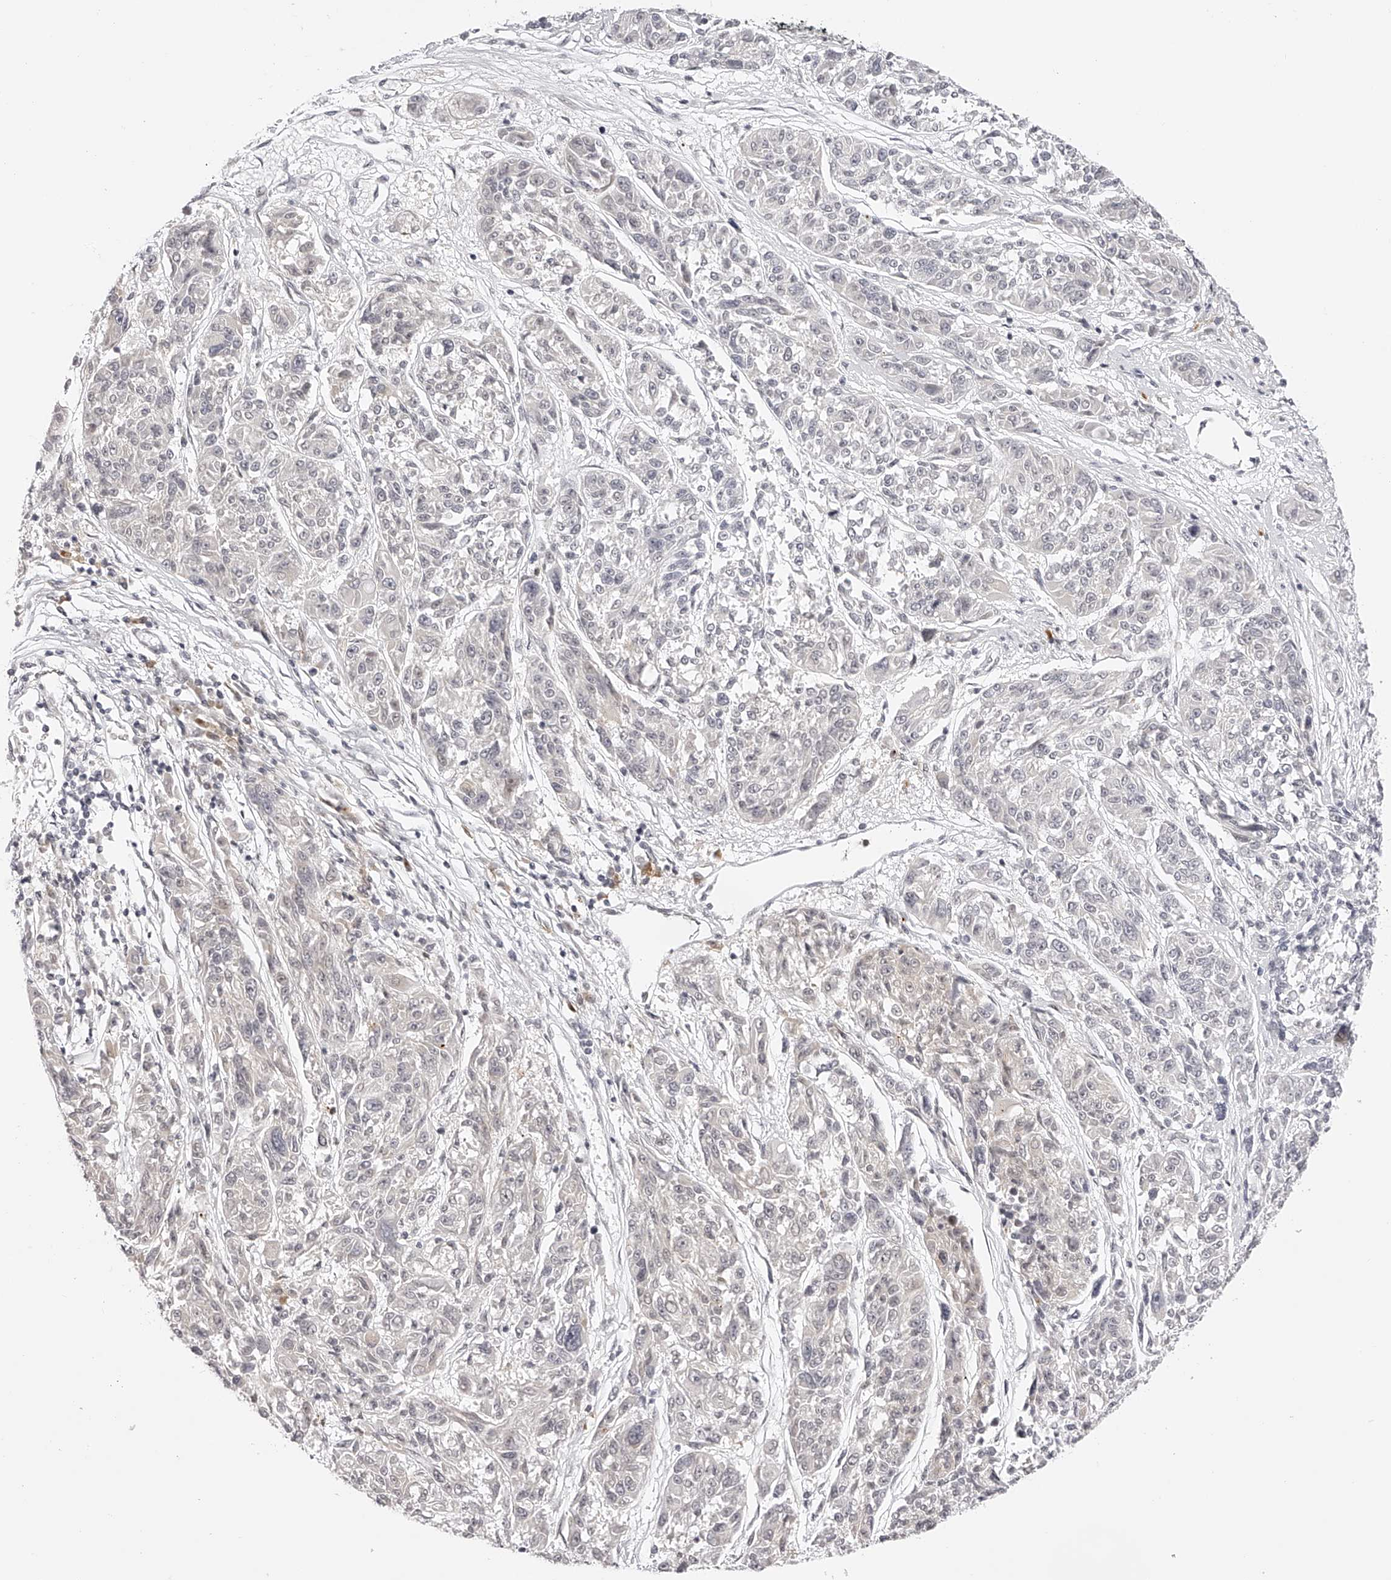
{"staining": {"intensity": "negative", "quantity": "none", "location": "none"}, "tissue": "melanoma", "cell_type": "Tumor cells", "image_type": "cancer", "snomed": [{"axis": "morphology", "description": "Malignant melanoma, NOS"}, {"axis": "topography", "description": "Skin"}], "caption": "IHC photomicrograph of neoplastic tissue: human malignant melanoma stained with DAB (3,3'-diaminobenzidine) reveals no significant protein positivity in tumor cells.", "gene": "PLEKHG1", "patient": {"sex": "male", "age": 53}}